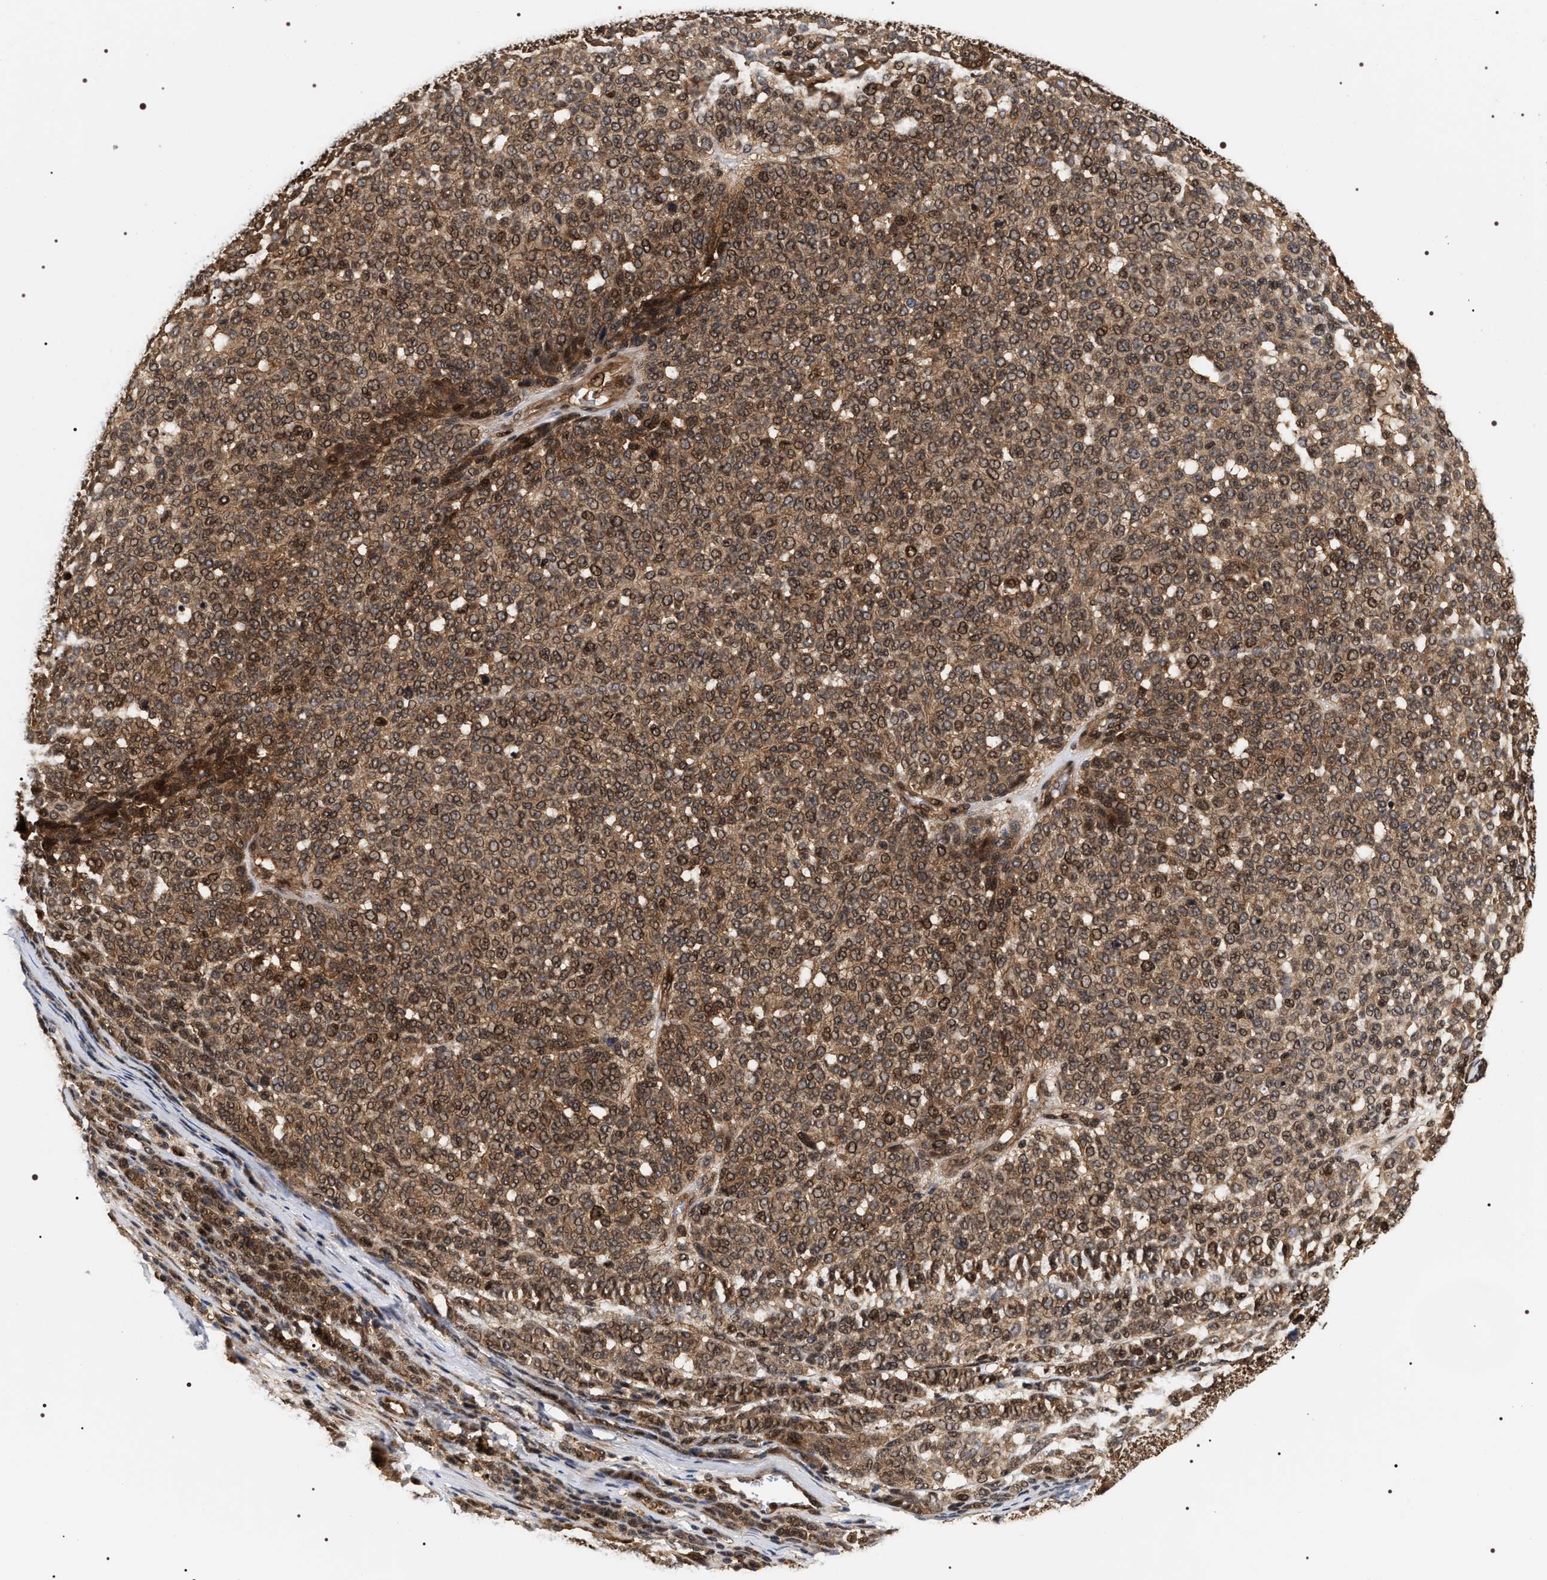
{"staining": {"intensity": "moderate", "quantity": ">75%", "location": "cytoplasmic/membranous,nuclear"}, "tissue": "melanoma", "cell_type": "Tumor cells", "image_type": "cancer", "snomed": [{"axis": "morphology", "description": "Malignant melanoma, NOS"}, {"axis": "topography", "description": "Skin"}], "caption": "The micrograph reveals a brown stain indicating the presence of a protein in the cytoplasmic/membranous and nuclear of tumor cells in melanoma. (DAB (3,3'-diaminobenzidine) = brown stain, brightfield microscopy at high magnification).", "gene": "BAG6", "patient": {"sex": "male", "age": 59}}